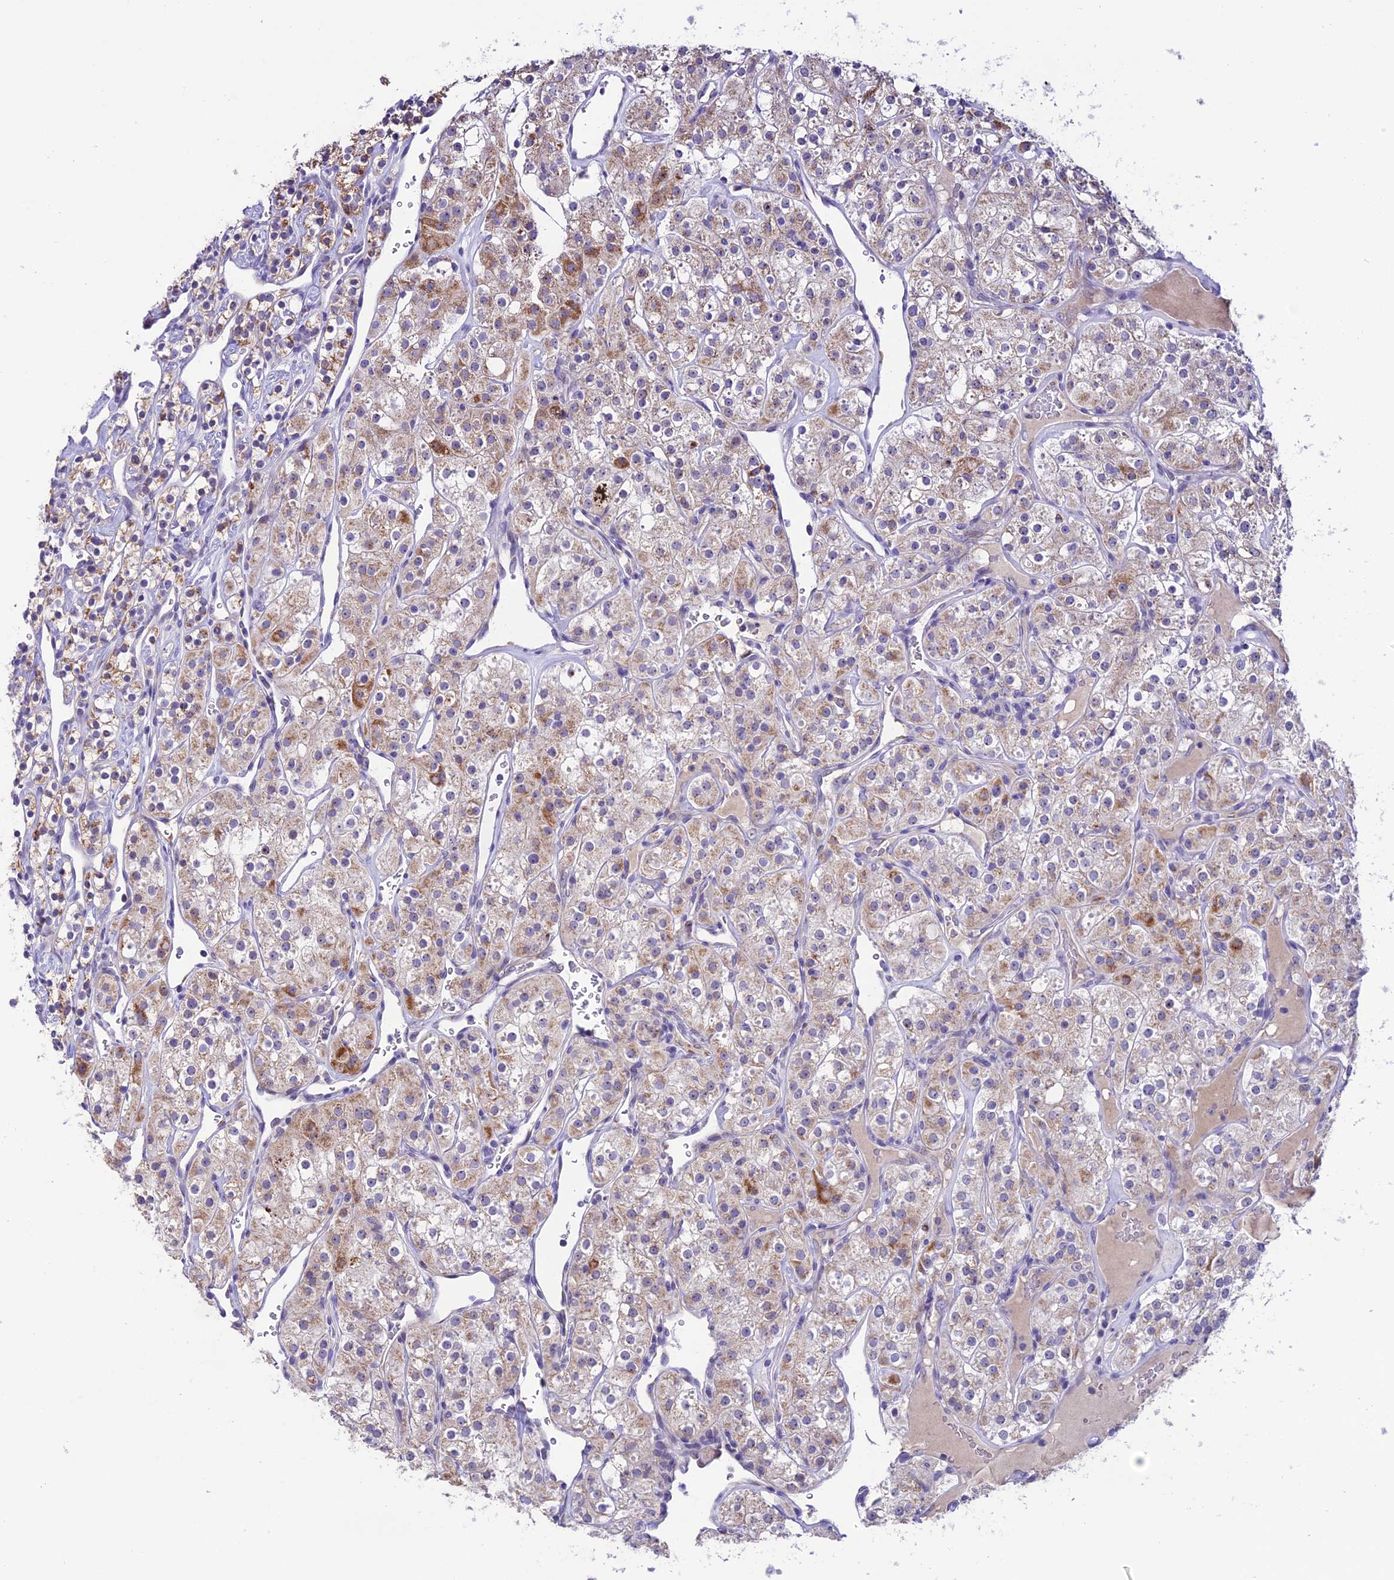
{"staining": {"intensity": "moderate", "quantity": "<25%", "location": "cytoplasmic/membranous"}, "tissue": "renal cancer", "cell_type": "Tumor cells", "image_type": "cancer", "snomed": [{"axis": "morphology", "description": "Adenocarcinoma, NOS"}, {"axis": "topography", "description": "Kidney"}], "caption": "Immunohistochemical staining of renal adenocarcinoma shows moderate cytoplasmic/membranous protein staining in approximately <25% of tumor cells.", "gene": "SLC10A1", "patient": {"sex": "male", "age": 77}}